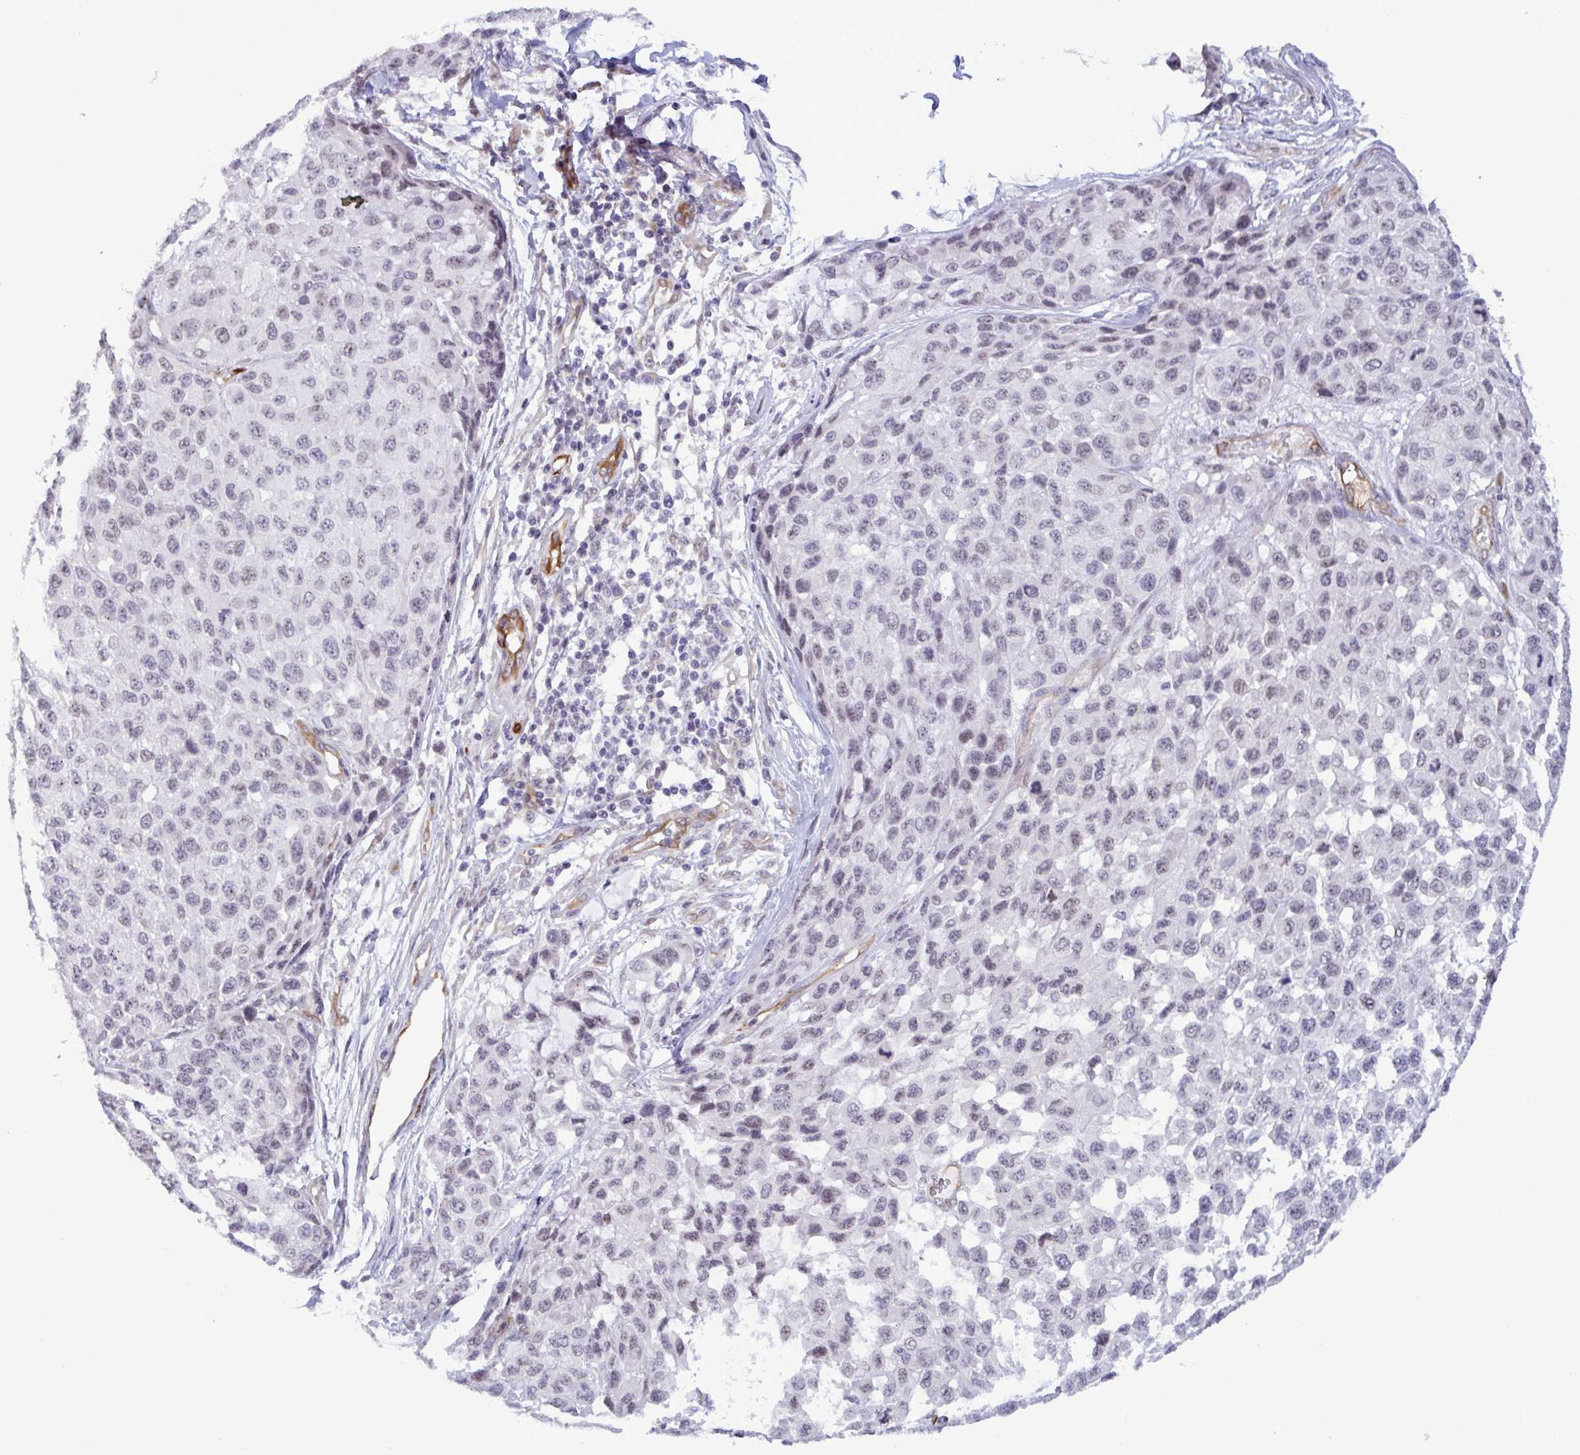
{"staining": {"intensity": "weak", "quantity": "<25%", "location": "nuclear"}, "tissue": "melanoma", "cell_type": "Tumor cells", "image_type": "cancer", "snomed": [{"axis": "morphology", "description": "Malignant melanoma, NOS"}, {"axis": "topography", "description": "Skin"}], "caption": "Protein analysis of melanoma exhibits no significant expression in tumor cells. Brightfield microscopy of IHC stained with DAB (brown) and hematoxylin (blue), captured at high magnification.", "gene": "EML1", "patient": {"sex": "male", "age": 62}}